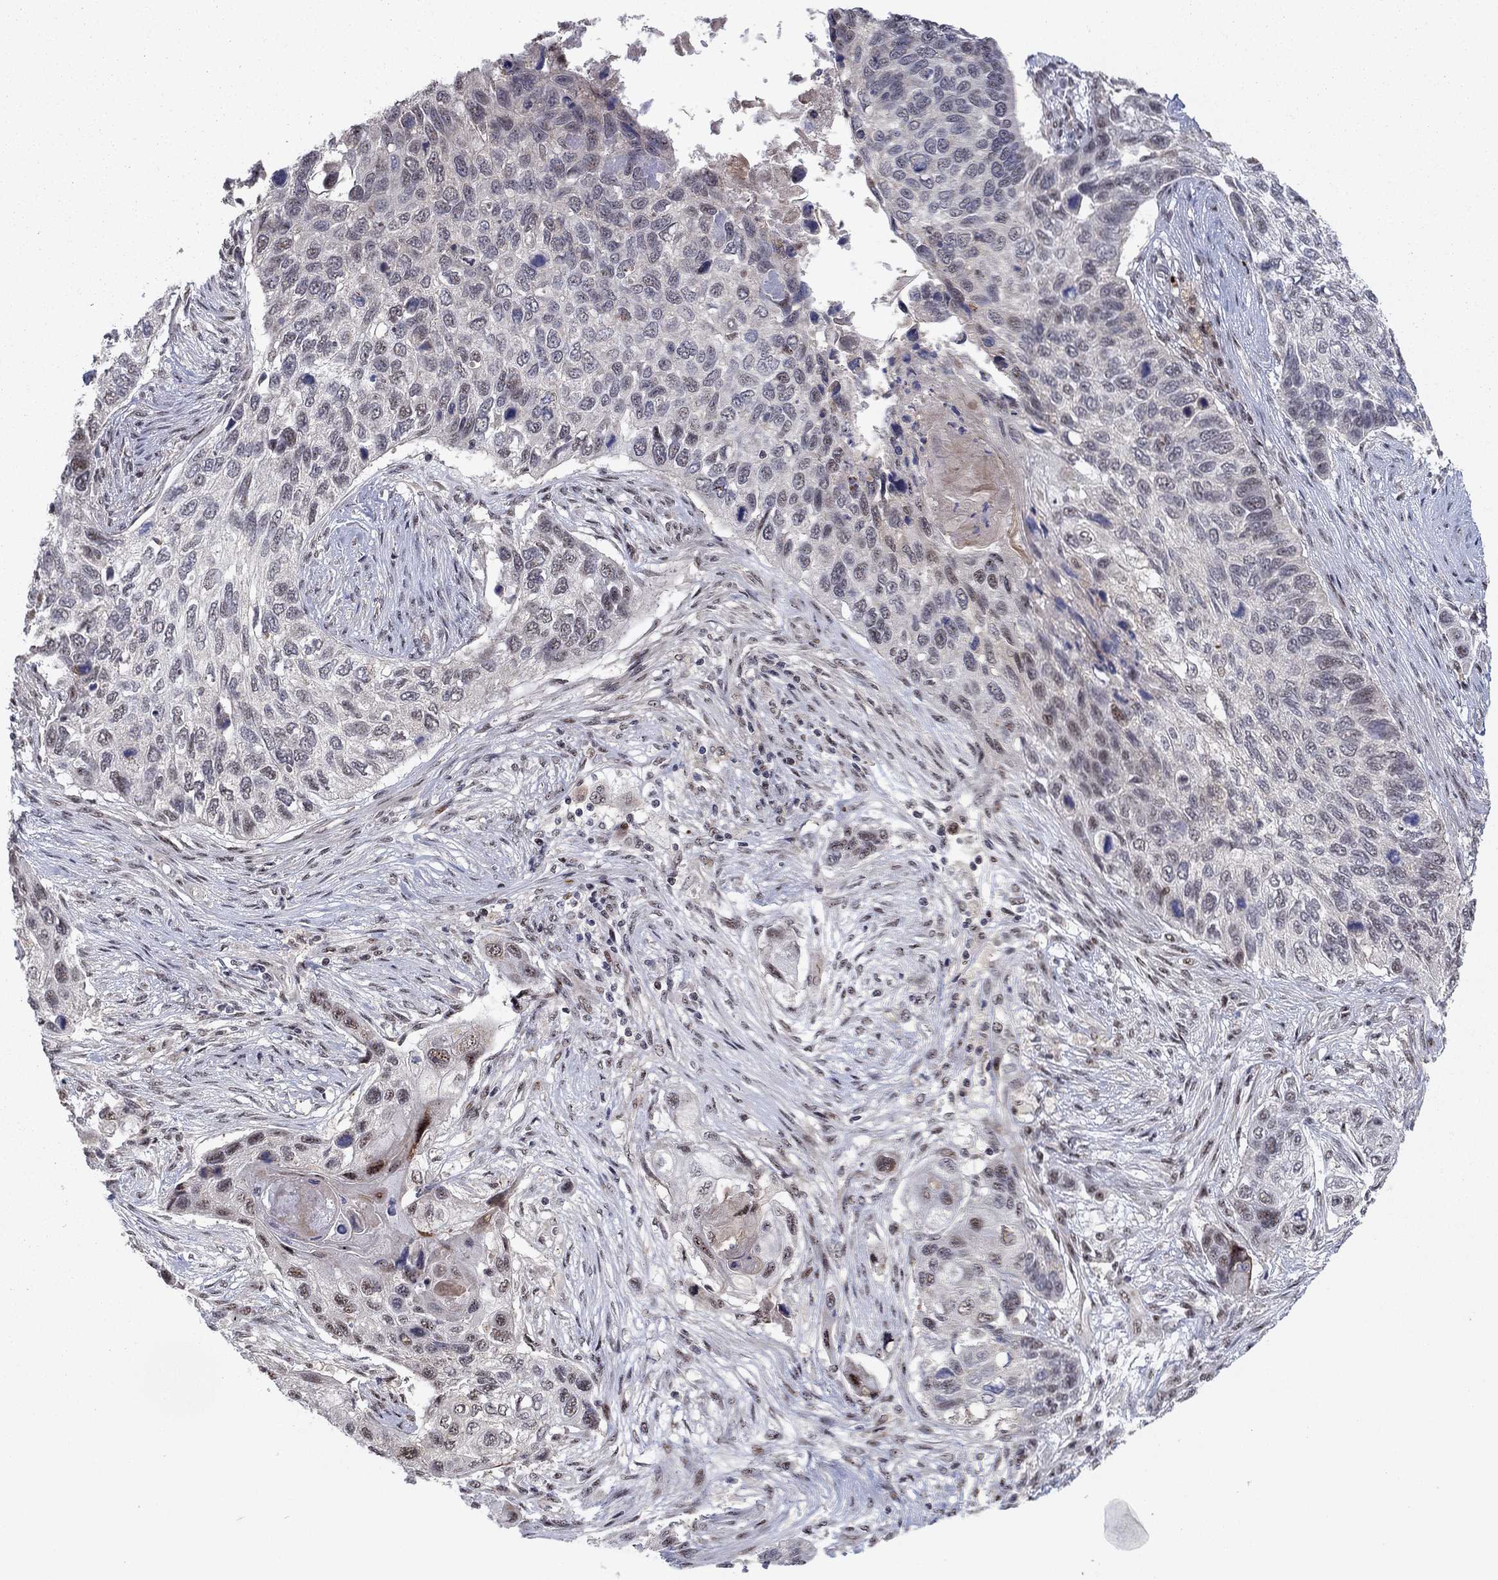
{"staining": {"intensity": "moderate", "quantity": "<25%", "location": "nuclear"}, "tissue": "lung cancer", "cell_type": "Tumor cells", "image_type": "cancer", "snomed": [{"axis": "morphology", "description": "Normal tissue, NOS"}, {"axis": "morphology", "description": "Squamous cell carcinoma, NOS"}, {"axis": "topography", "description": "Bronchus"}, {"axis": "topography", "description": "Lung"}], "caption": "This is an image of IHC staining of lung cancer, which shows moderate positivity in the nuclear of tumor cells.", "gene": "ZNF395", "patient": {"sex": "male", "age": 69}}